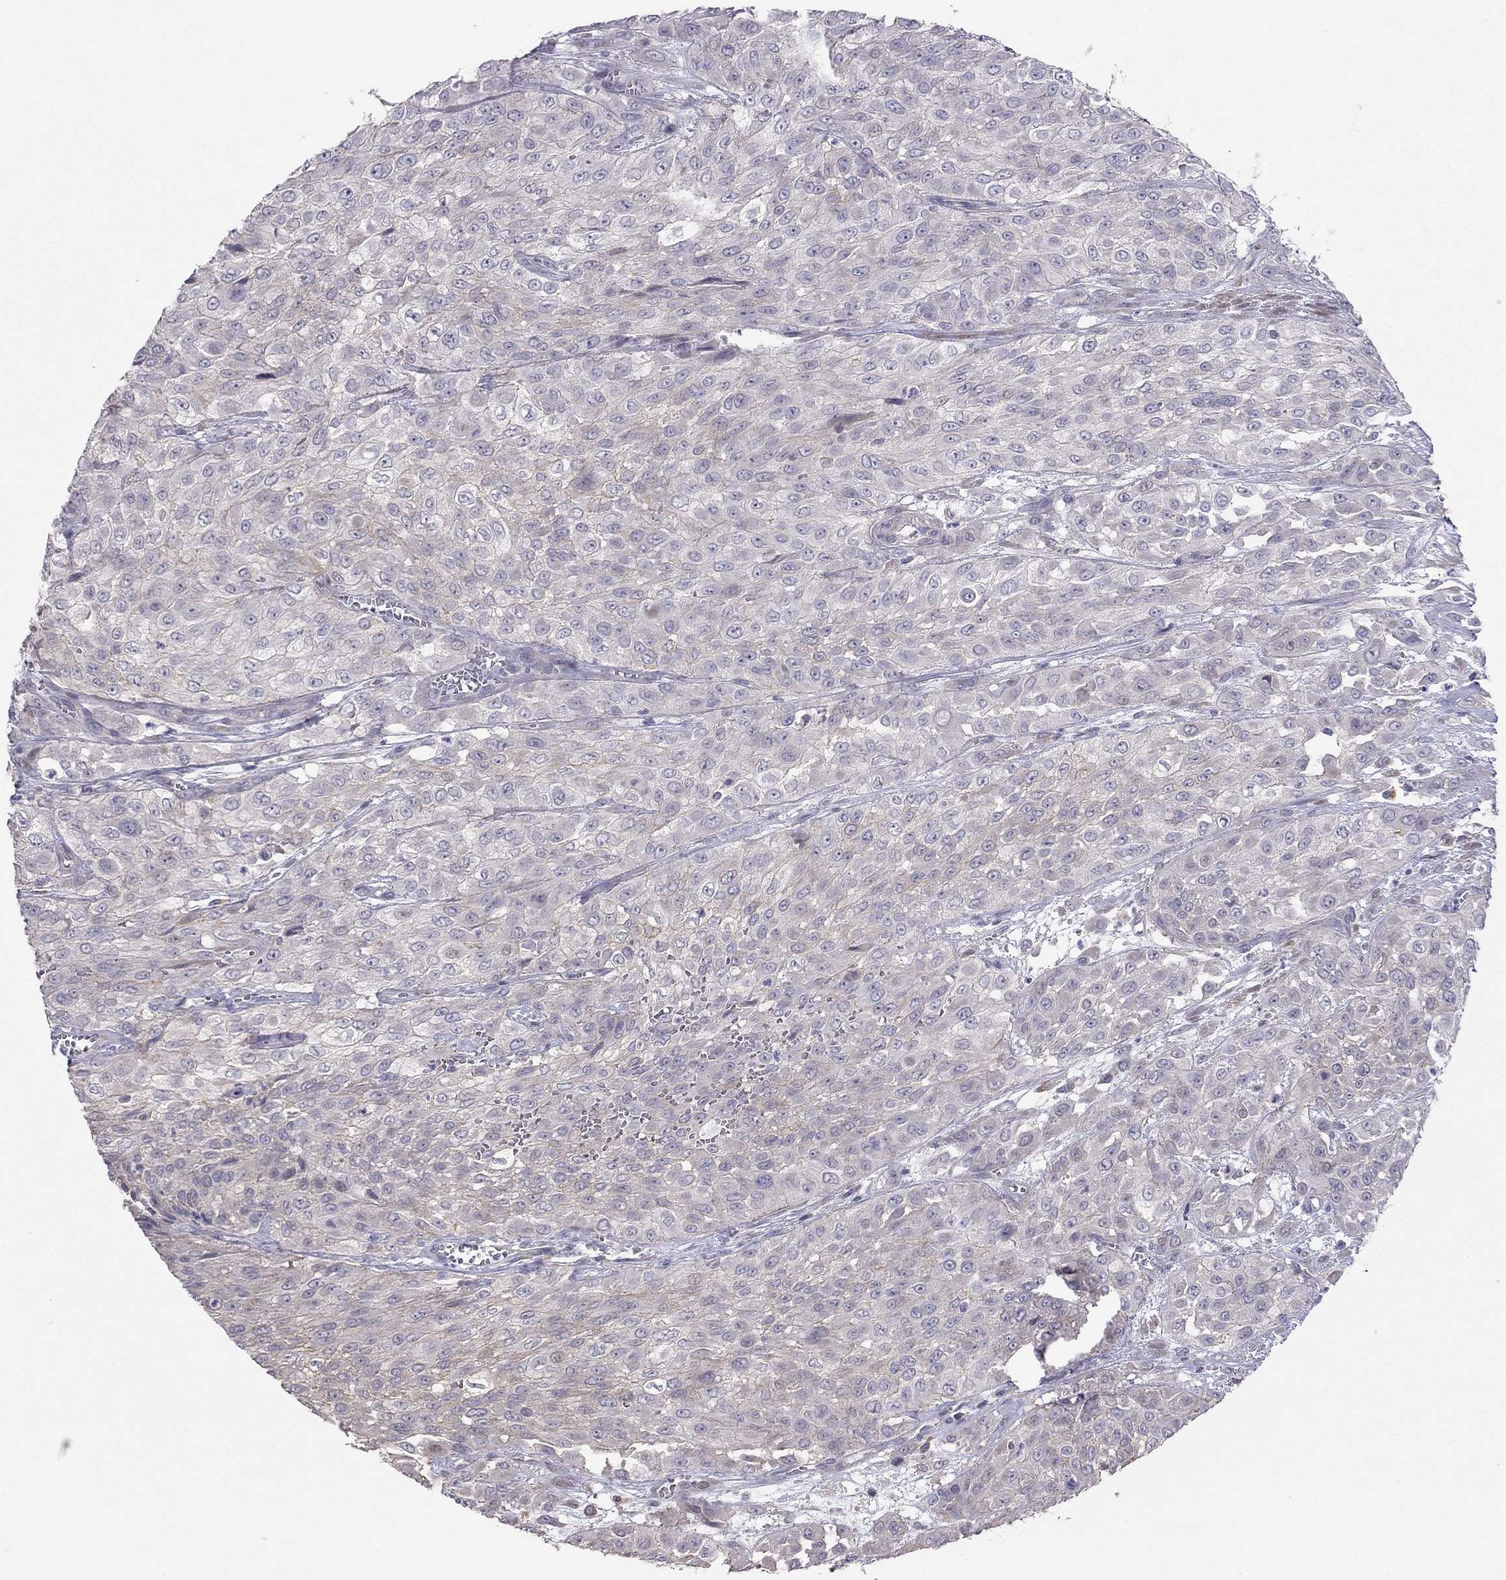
{"staining": {"intensity": "negative", "quantity": "none", "location": "none"}, "tissue": "urothelial cancer", "cell_type": "Tumor cells", "image_type": "cancer", "snomed": [{"axis": "morphology", "description": "Urothelial carcinoma, High grade"}, {"axis": "topography", "description": "Urinary bladder"}], "caption": "High magnification brightfield microscopy of high-grade urothelial carcinoma stained with DAB (3,3'-diaminobenzidine) (brown) and counterstained with hematoxylin (blue): tumor cells show no significant expression. Brightfield microscopy of immunohistochemistry stained with DAB (3,3'-diaminobenzidine) (brown) and hematoxylin (blue), captured at high magnification.", "gene": "SYTL2", "patient": {"sex": "male", "age": 57}}